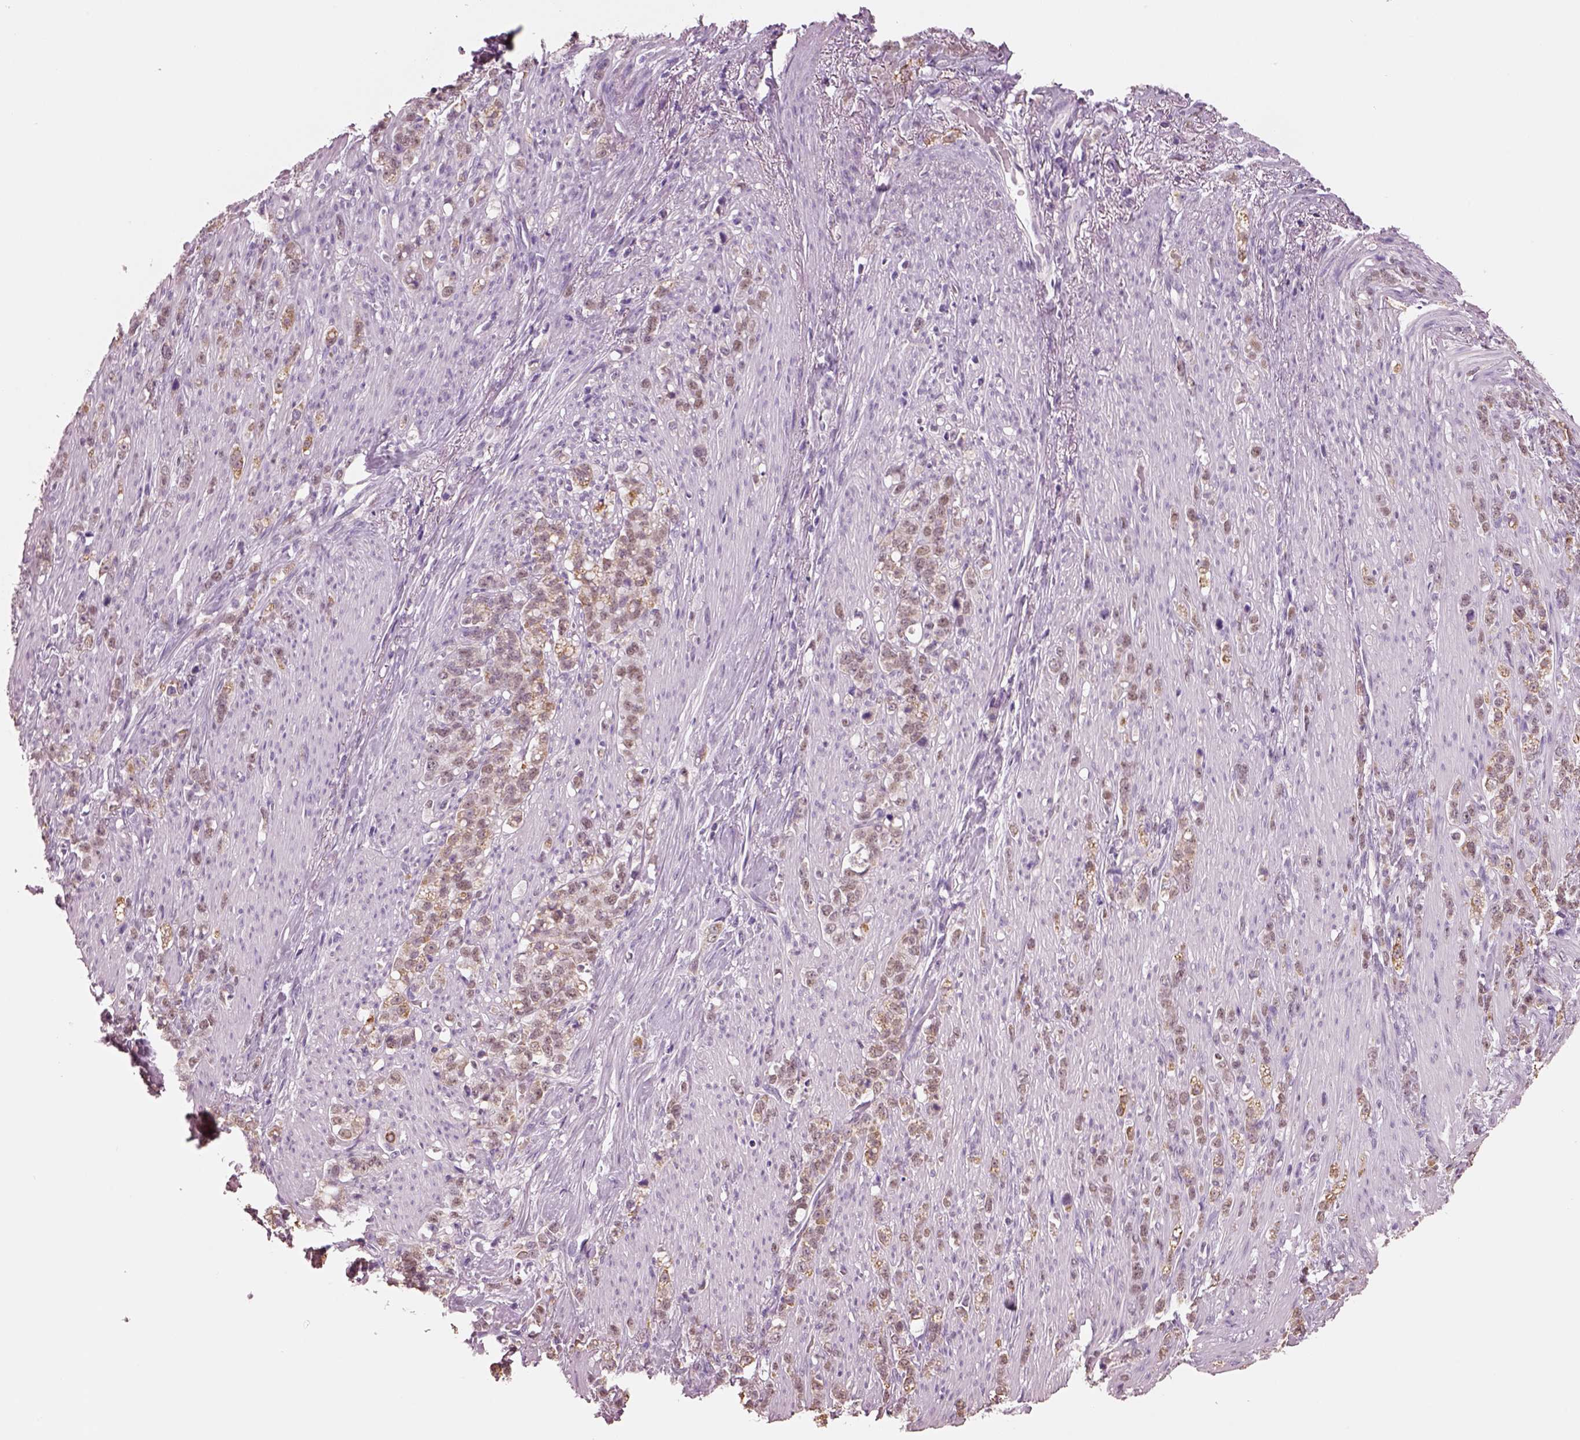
{"staining": {"intensity": "moderate", "quantity": ">75%", "location": "cytoplasmic/membranous"}, "tissue": "stomach cancer", "cell_type": "Tumor cells", "image_type": "cancer", "snomed": [{"axis": "morphology", "description": "Adenocarcinoma, NOS"}, {"axis": "topography", "description": "Stomach, lower"}], "caption": "The image demonstrates immunohistochemical staining of stomach cancer (adenocarcinoma). There is moderate cytoplasmic/membranous expression is appreciated in approximately >75% of tumor cells.", "gene": "ELSPBP1", "patient": {"sex": "male", "age": 88}}